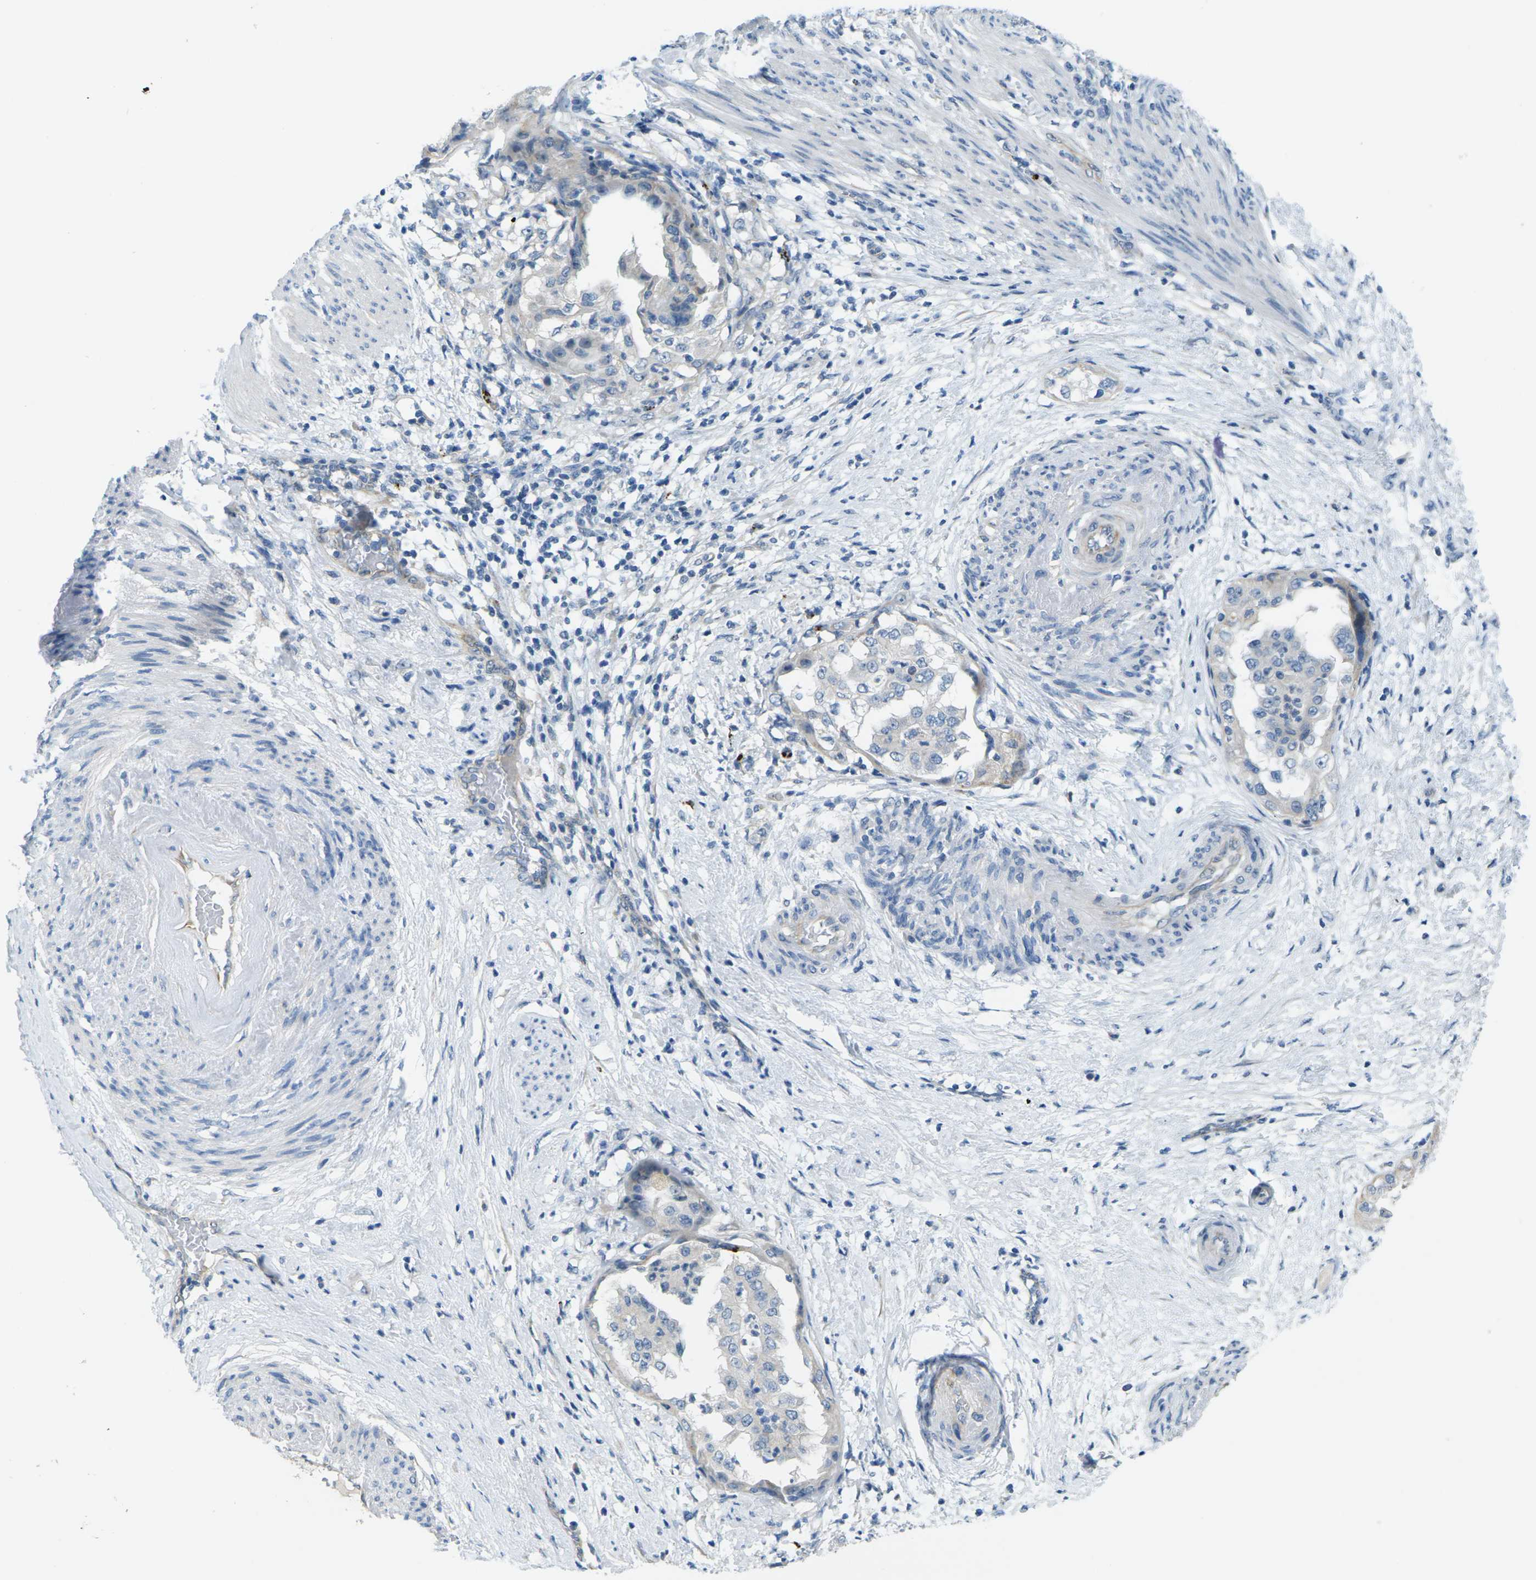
{"staining": {"intensity": "negative", "quantity": "none", "location": "none"}, "tissue": "endometrial cancer", "cell_type": "Tumor cells", "image_type": "cancer", "snomed": [{"axis": "morphology", "description": "Adenocarcinoma, NOS"}, {"axis": "topography", "description": "Endometrium"}], "caption": "This is a image of IHC staining of adenocarcinoma (endometrial), which shows no staining in tumor cells.", "gene": "CYP2C8", "patient": {"sex": "female", "age": 85}}